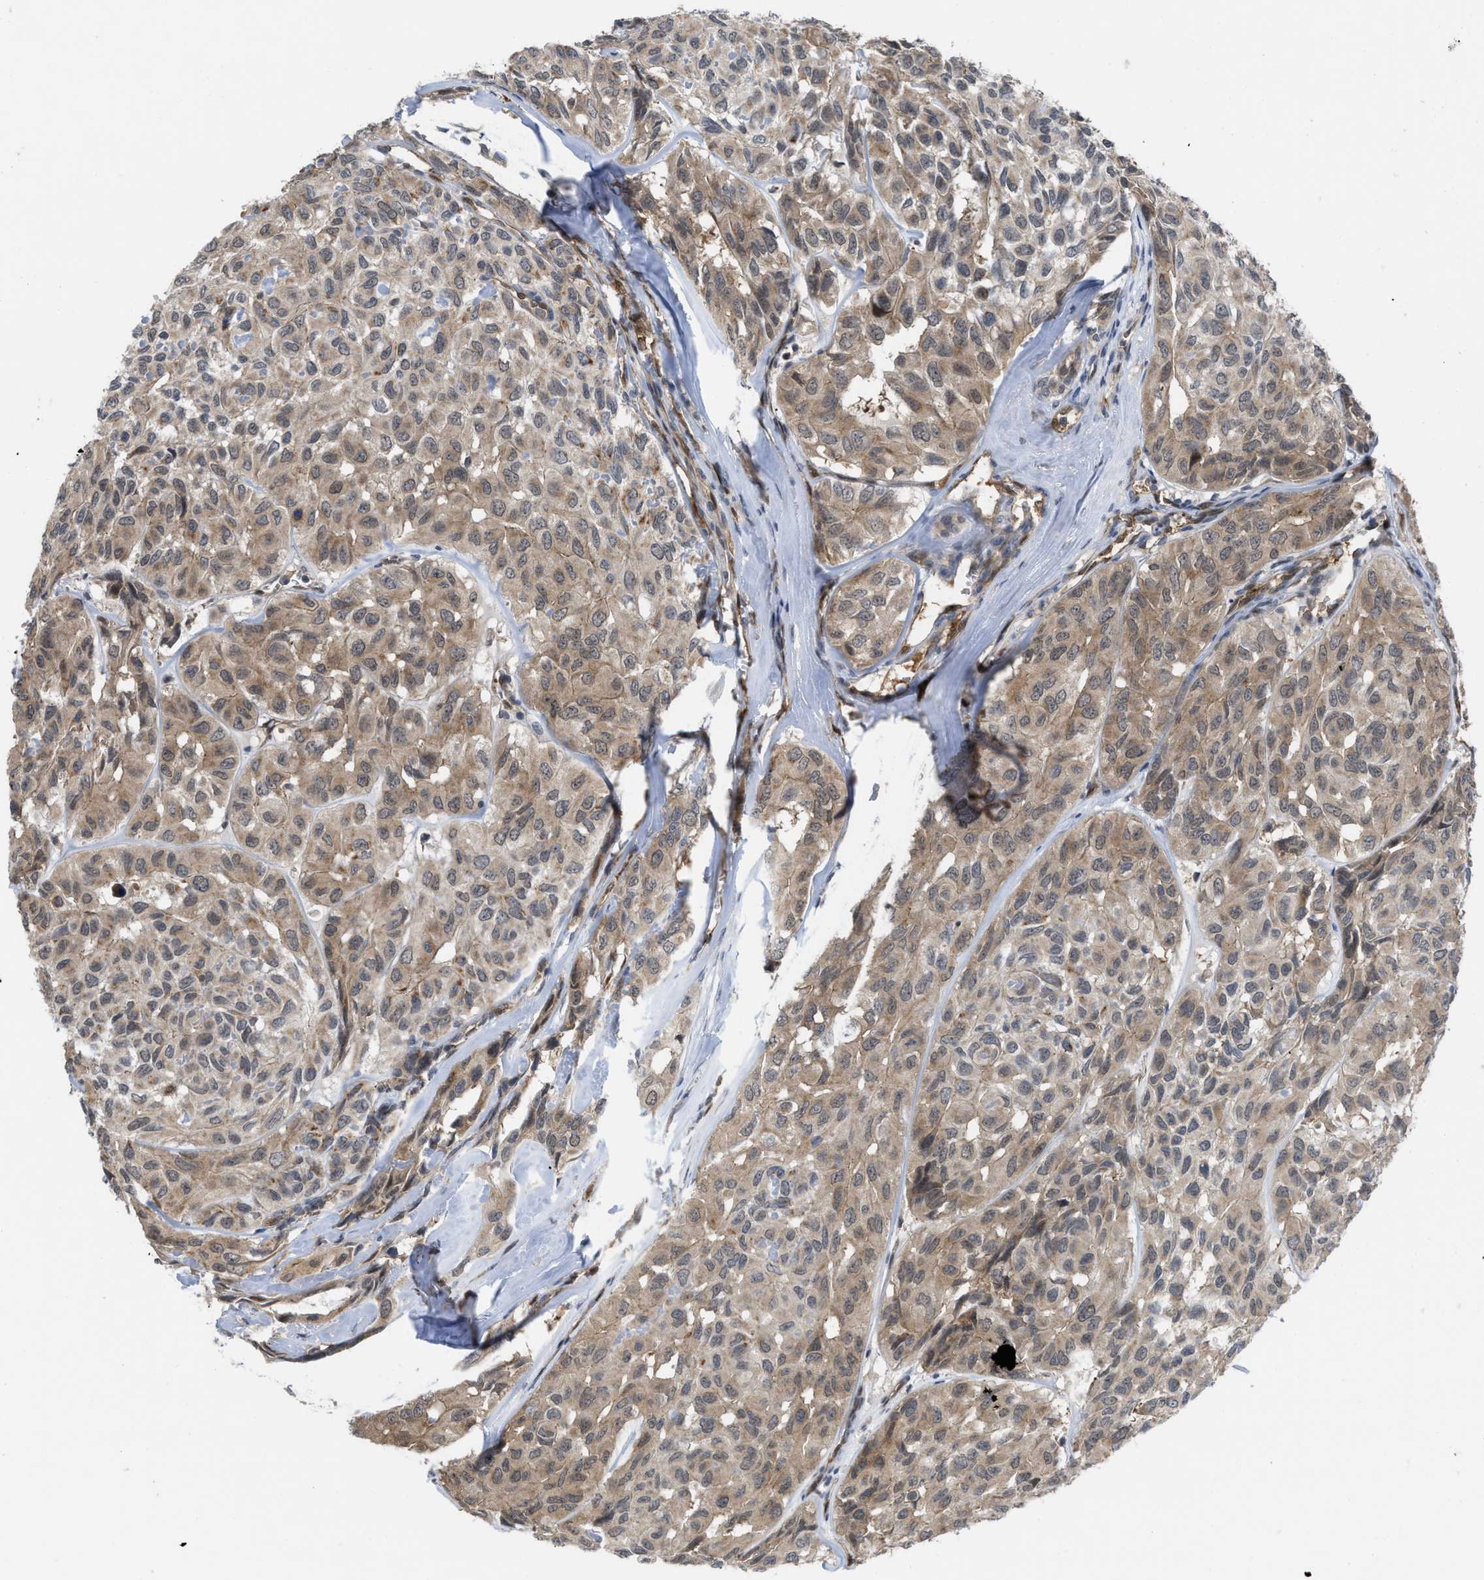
{"staining": {"intensity": "moderate", "quantity": ">75%", "location": "cytoplasmic/membranous"}, "tissue": "head and neck cancer", "cell_type": "Tumor cells", "image_type": "cancer", "snomed": [{"axis": "morphology", "description": "Adenocarcinoma, NOS"}, {"axis": "topography", "description": "Salivary gland, NOS"}, {"axis": "topography", "description": "Head-Neck"}], "caption": "A brown stain highlights moderate cytoplasmic/membranous expression of a protein in adenocarcinoma (head and neck) tumor cells. (IHC, brightfield microscopy, high magnification).", "gene": "LDAF1", "patient": {"sex": "female", "age": 76}}